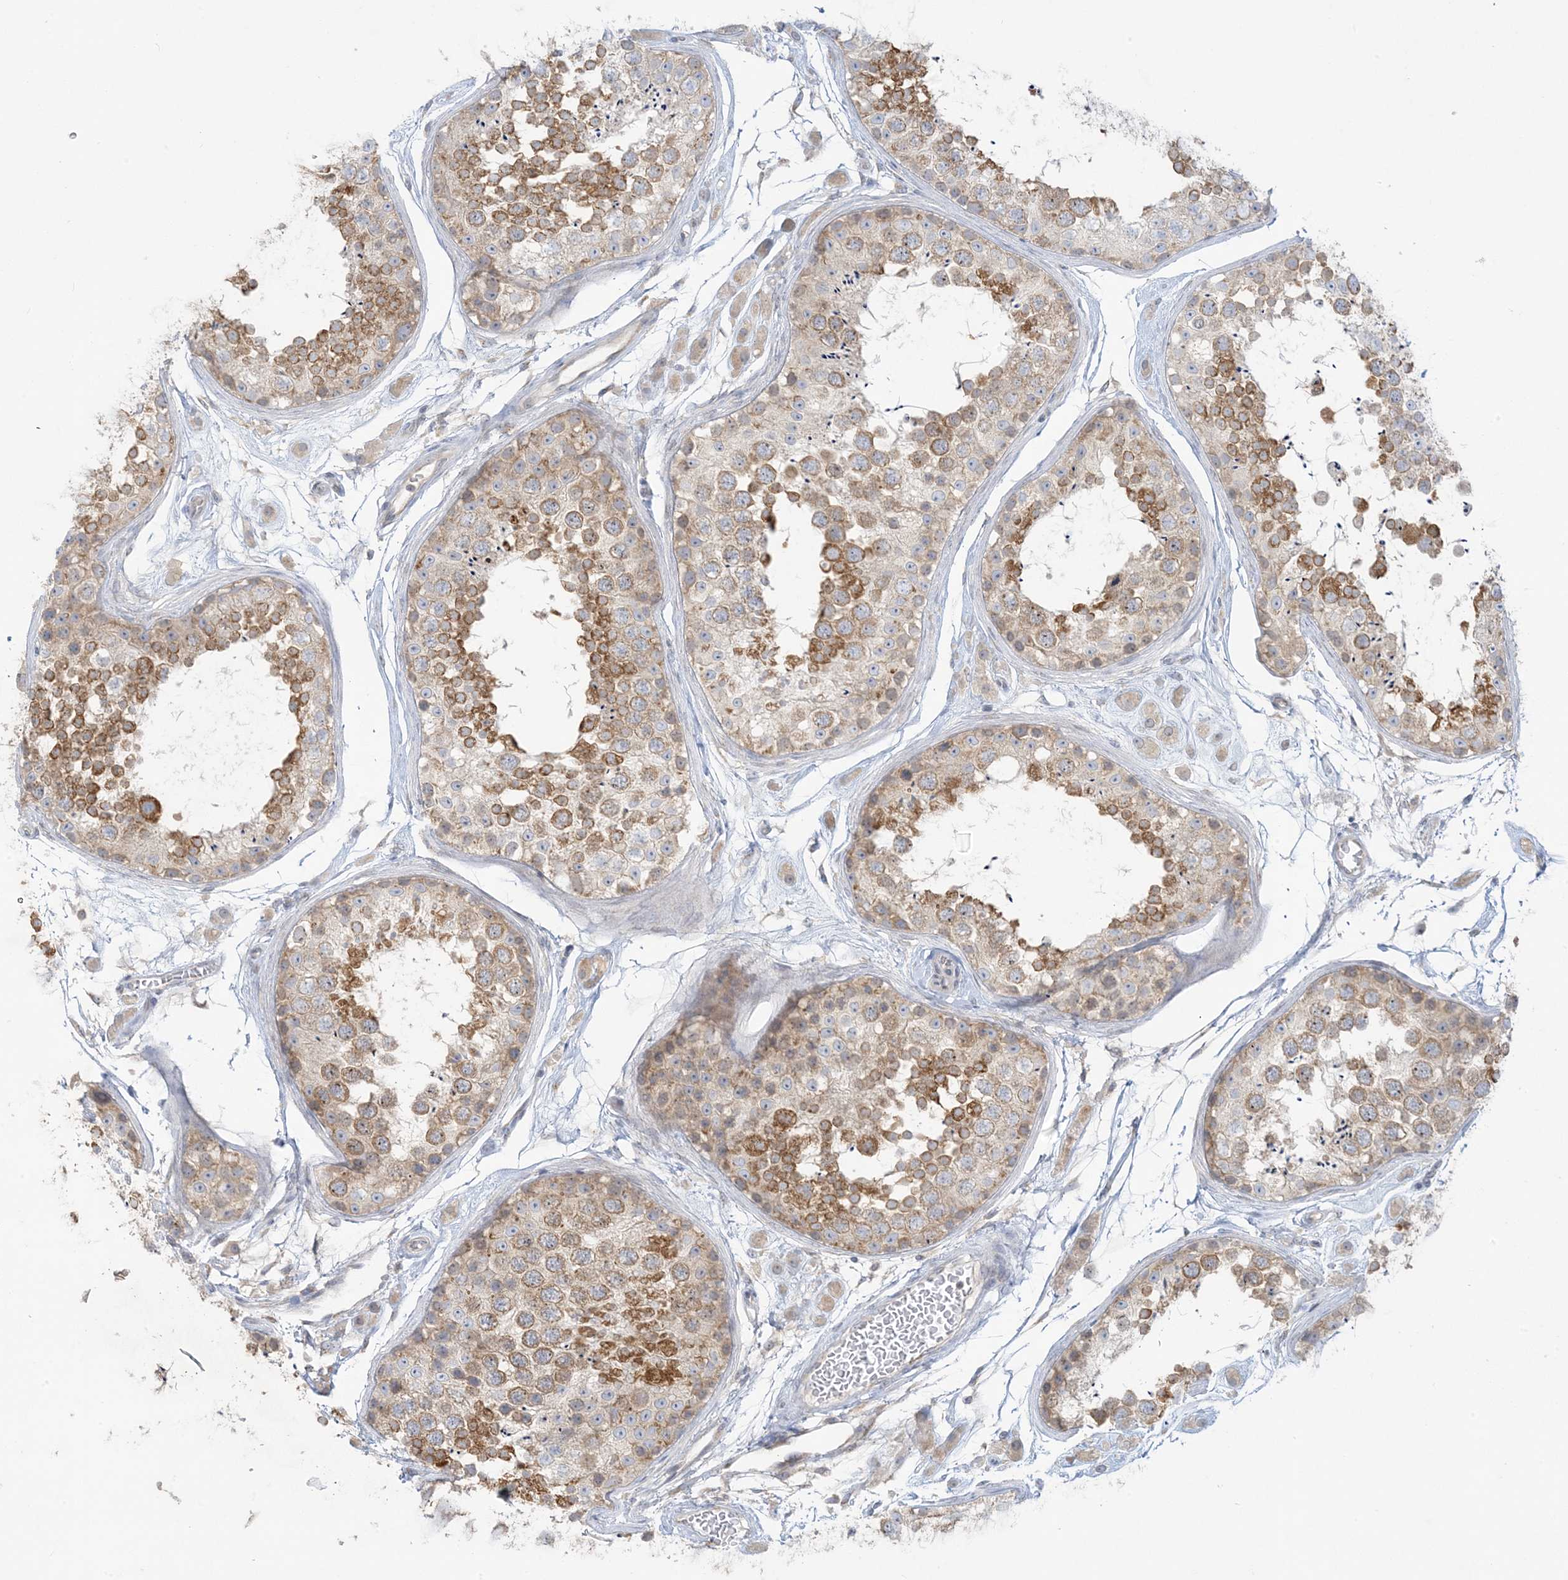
{"staining": {"intensity": "strong", "quantity": "25%-75%", "location": "cytoplasmic/membranous"}, "tissue": "testis", "cell_type": "Cells in seminiferous ducts", "image_type": "normal", "snomed": [{"axis": "morphology", "description": "Normal tissue, NOS"}, {"axis": "topography", "description": "Testis"}], "caption": "Strong cytoplasmic/membranous expression for a protein is appreciated in about 25%-75% of cells in seminiferous ducts of unremarkable testis using IHC.", "gene": "RPP40", "patient": {"sex": "male", "age": 25}}